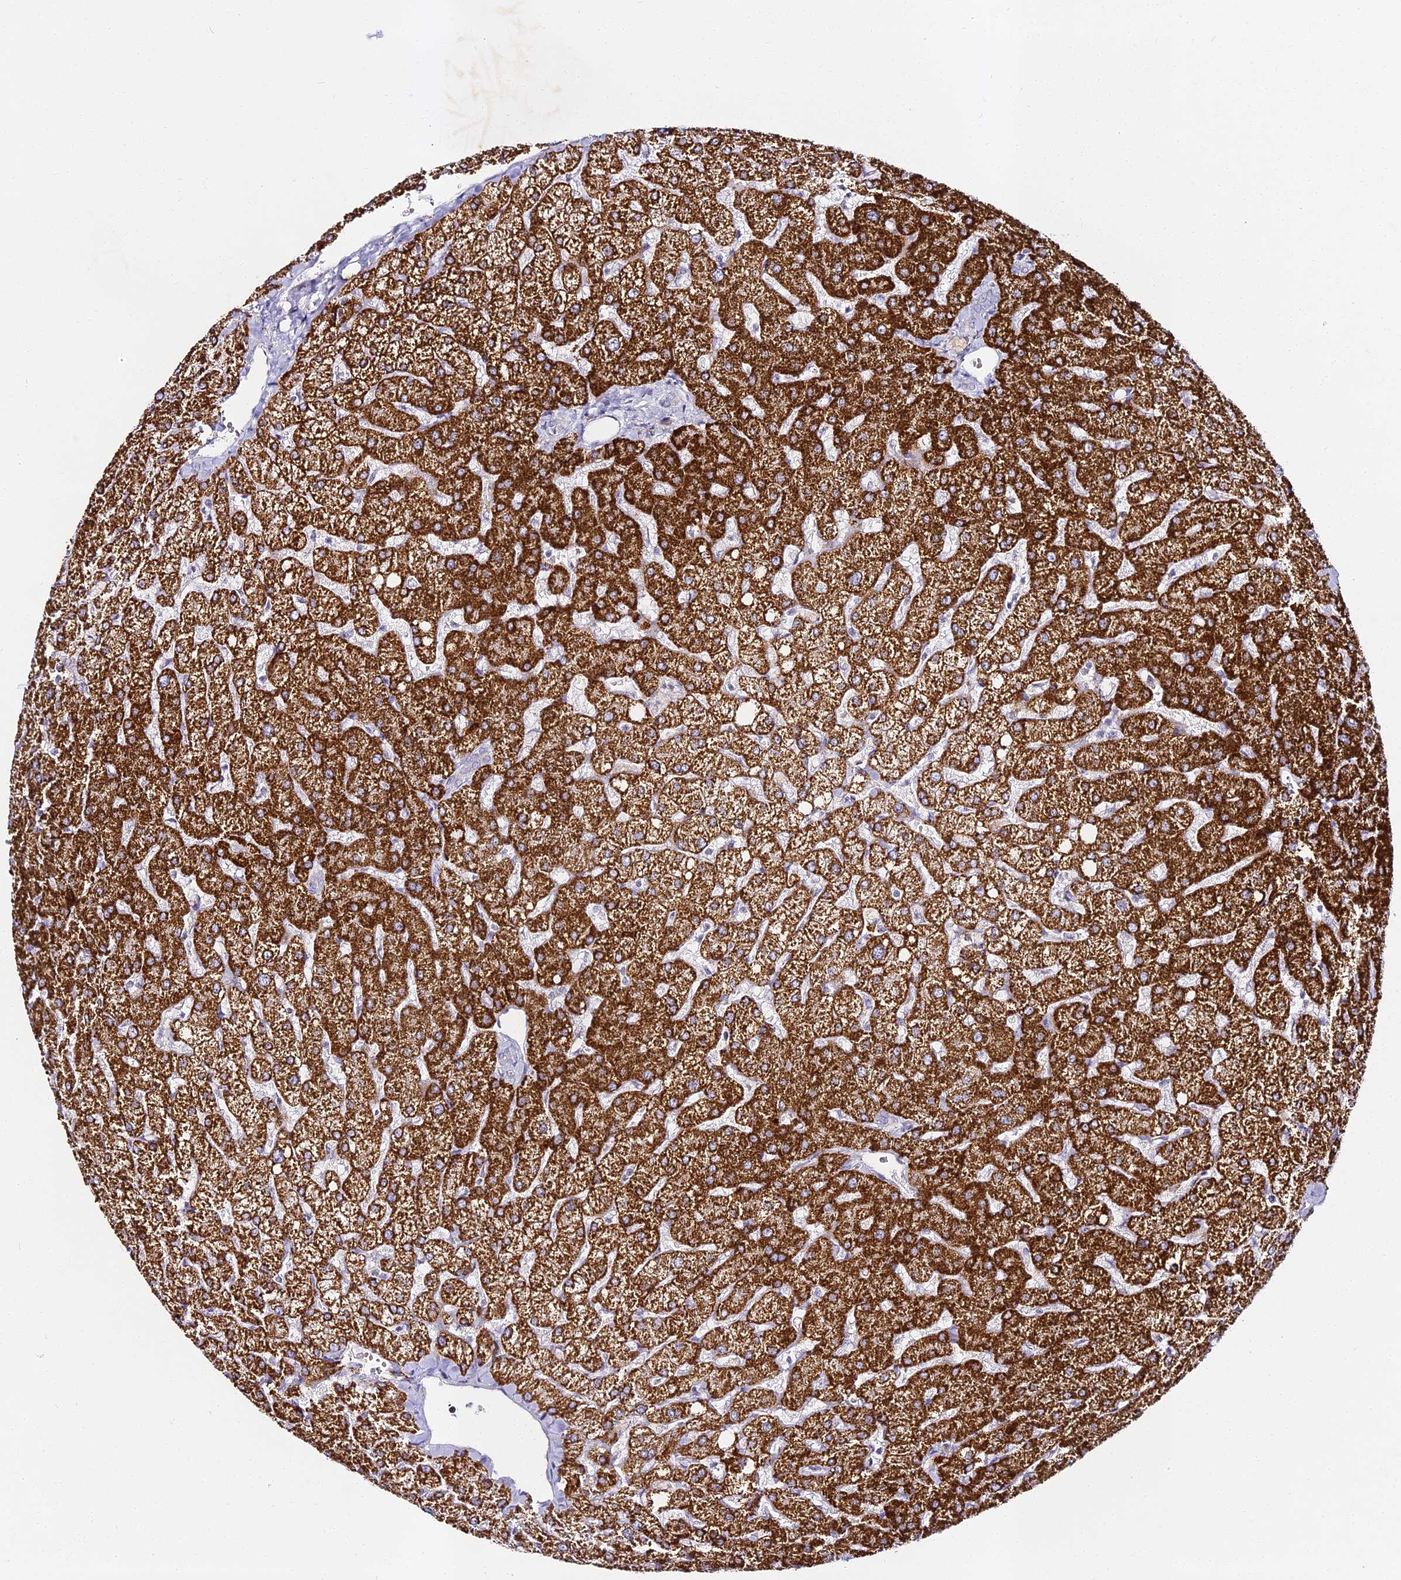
{"staining": {"intensity": "negative", "quantity": "none", "location": "none"}, "tissue": "liver", "cell_type": "Cholangiocytes", "image_type": "normal", "snomed": [{"axis": "morphology", "description": "Normal tissue, NOS"}, {"axis": "topography", "description": "Liver"}], "caption": "A high-resolution micrograph shows immunohistochemistry (IHC) staining of benign liver, which displays no significant expression in cholangiocytes. (IHC, brightfield microscopy, high magnification).", "gene": "ALPG", "patient": {"sex": "female", "age": 54}}